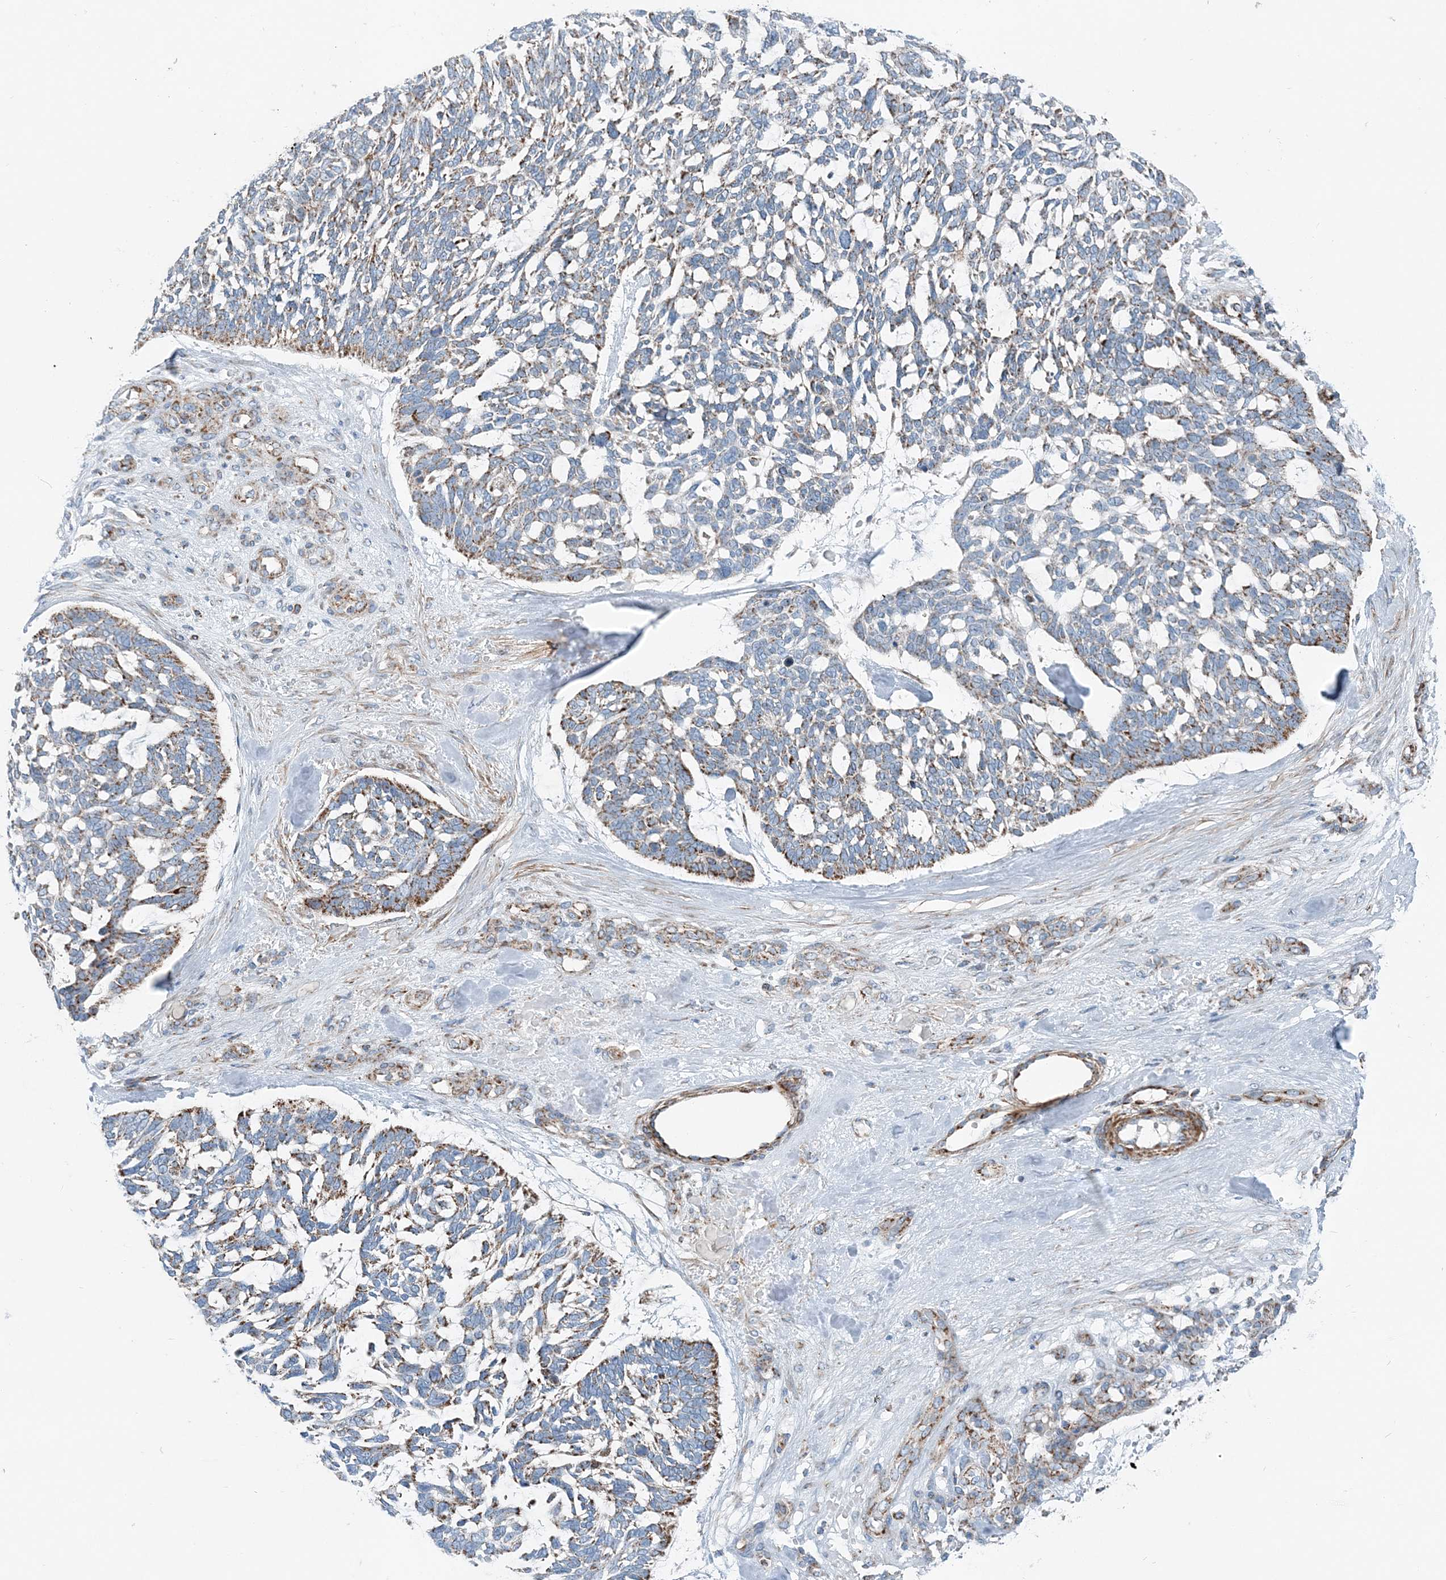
{"staining": {"intensity": "moderate", "quantity": ">75%", "location": "cytoplasmic/membranous"}, "tissue": "skin cancer", "cell_type": "Tumor cells", "image_type": "cancer", "snomed": [{"axis": "morphology", "description": "Basal cell carcinoma"}, {"axis": "topography", "description": "Skin"}], "caption": "An image of skin cancer (basal cell carcinoma) stained for a protein displays moderate cytoplasmic/membranous brown staining in tumor cells.", "gene": "INTU", "patient": {"sex": "male", "age": 88}}